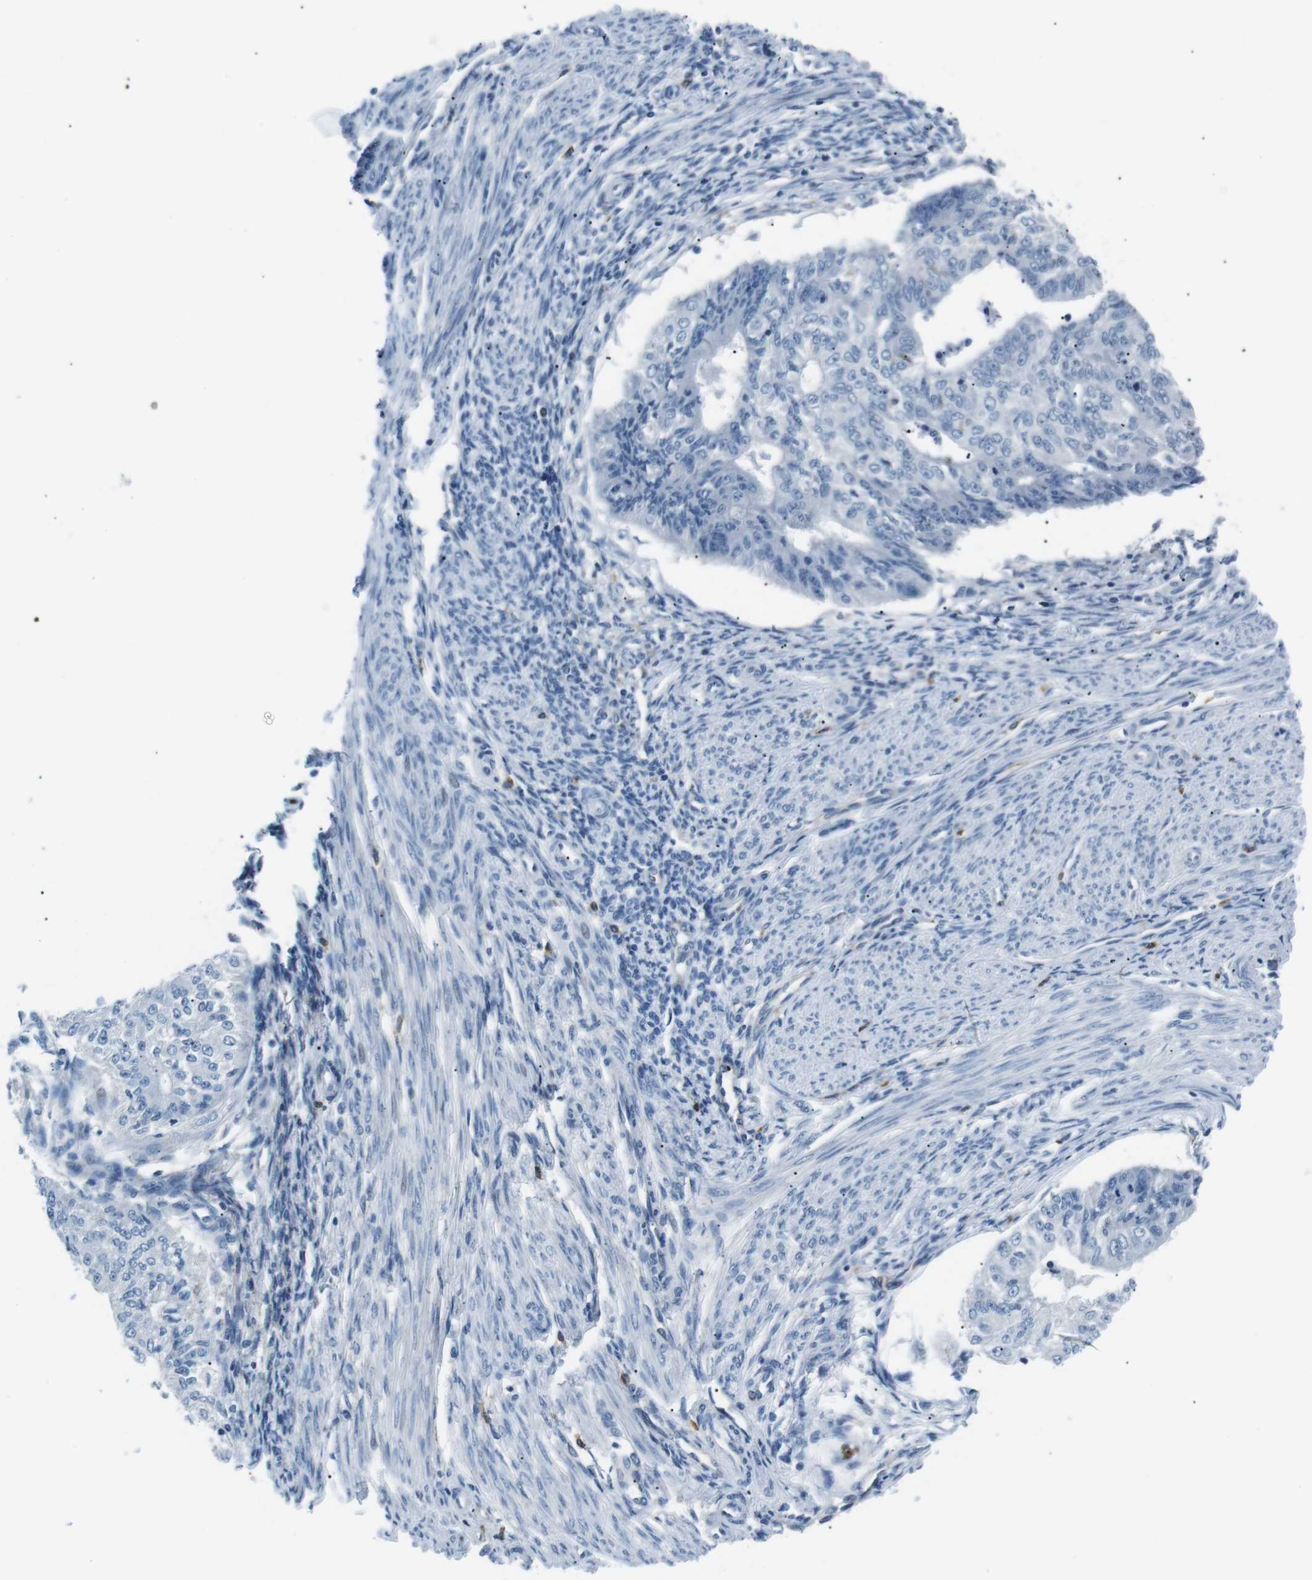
{"staining": {"intensity": "negative", "quantity": "none", "location": "none"}, "tissue": "endometrial cancer", "cell_type": "Tumor cells", "image_type": "cancer", "snomed": [{"axis": "morphology", "description": "Adenocarcinoma, NOS"}, {"axis": "topography", "description": "Endometrium"}], "caption": "There is no significant staining in tumor cells of endometrial cancer.", "gene": "CSF2RA", "patient": {"sex": "female", "age": 32}}